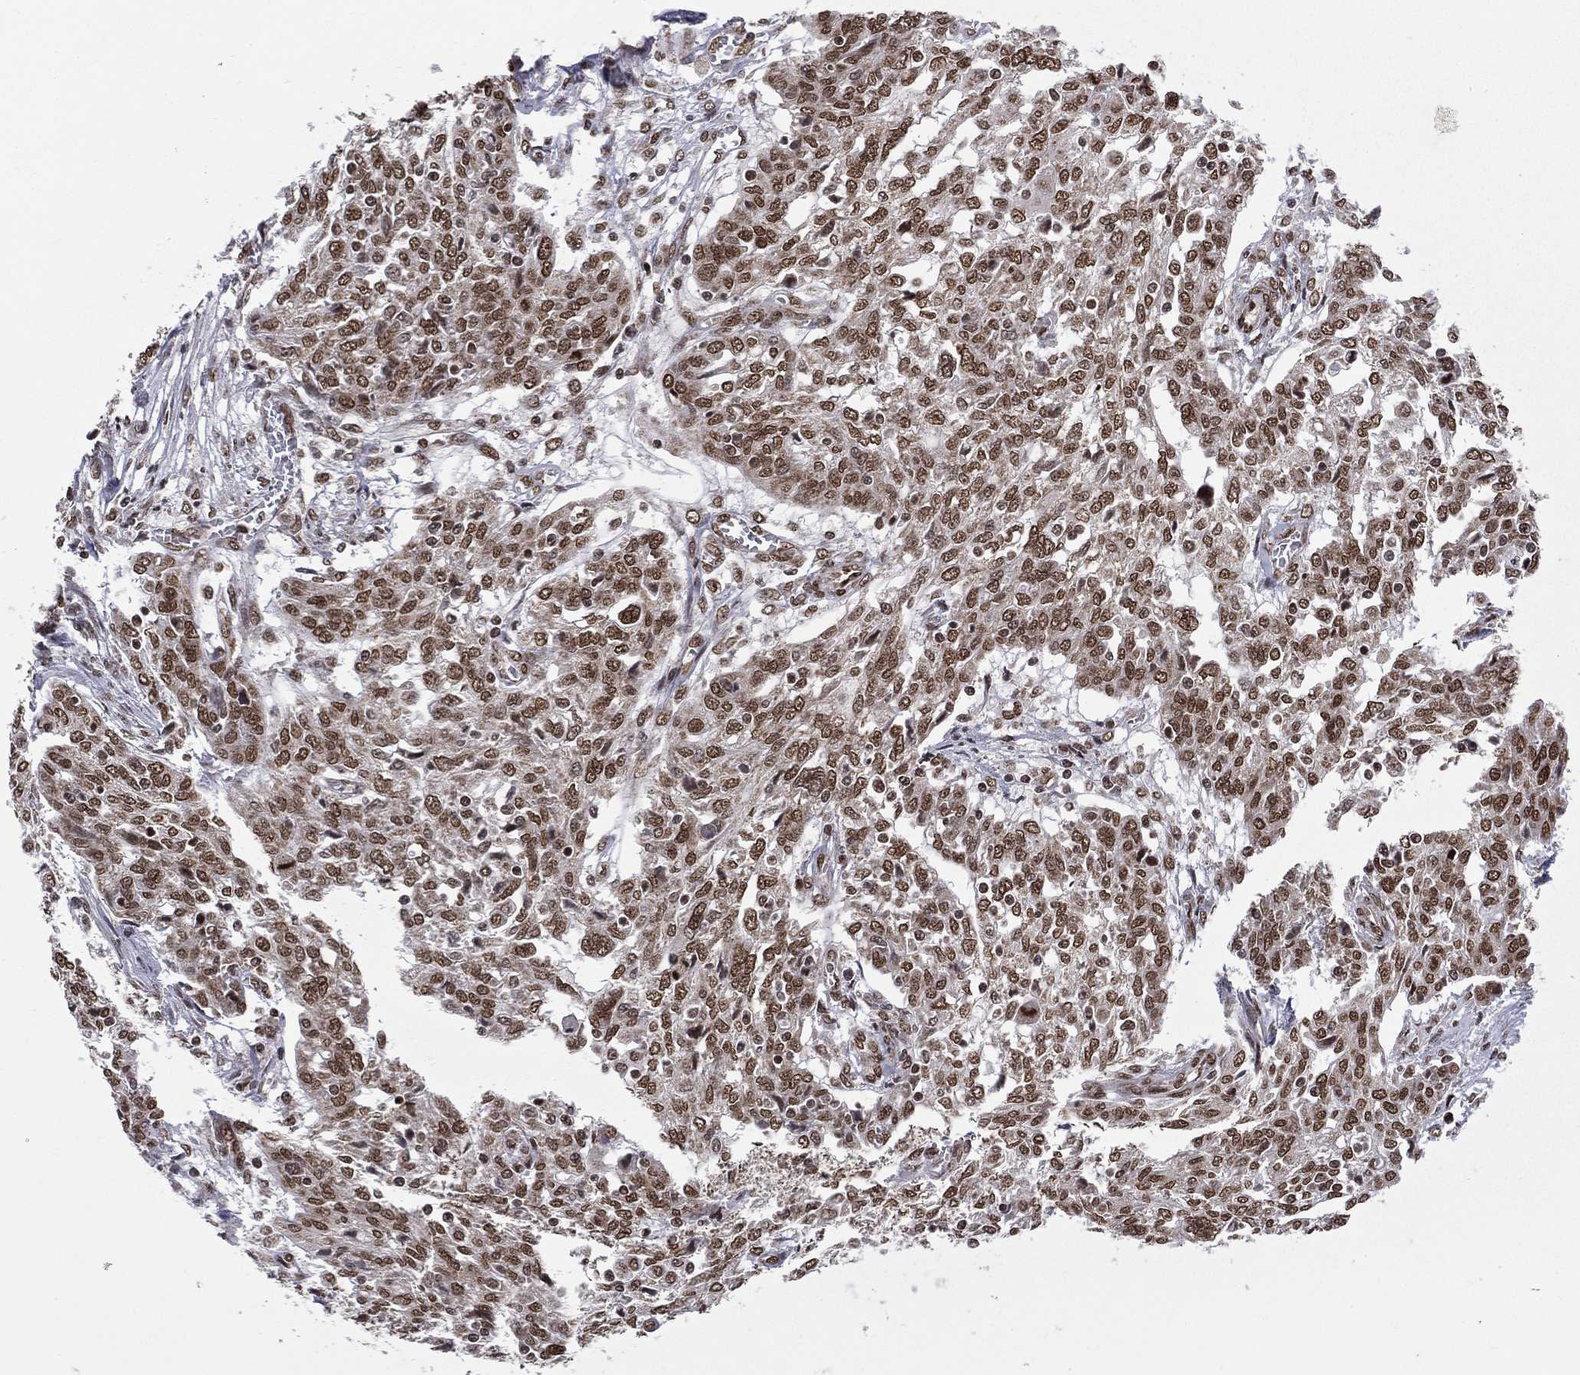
{"staining": {"intensity": "strong", "quantity": ">75%", "location": "nuclear"}, "tissue": "ovarian cancer", "cell_type": "Tumor cells", "image_type": "cancer", "snomed": [{"axis": "morphology", "description": "Cystadenocarcinoma, serous, NOS"}, {"axis": "topography", "description": "Ovary"}], "caption": "Serous cystadenocarcinoma (ovarian) stained for a protein exhibits strong nuclear positivity in tumor cells.", "gene": "C5orf24", "patient": {"sex": "female", "age": 67}}